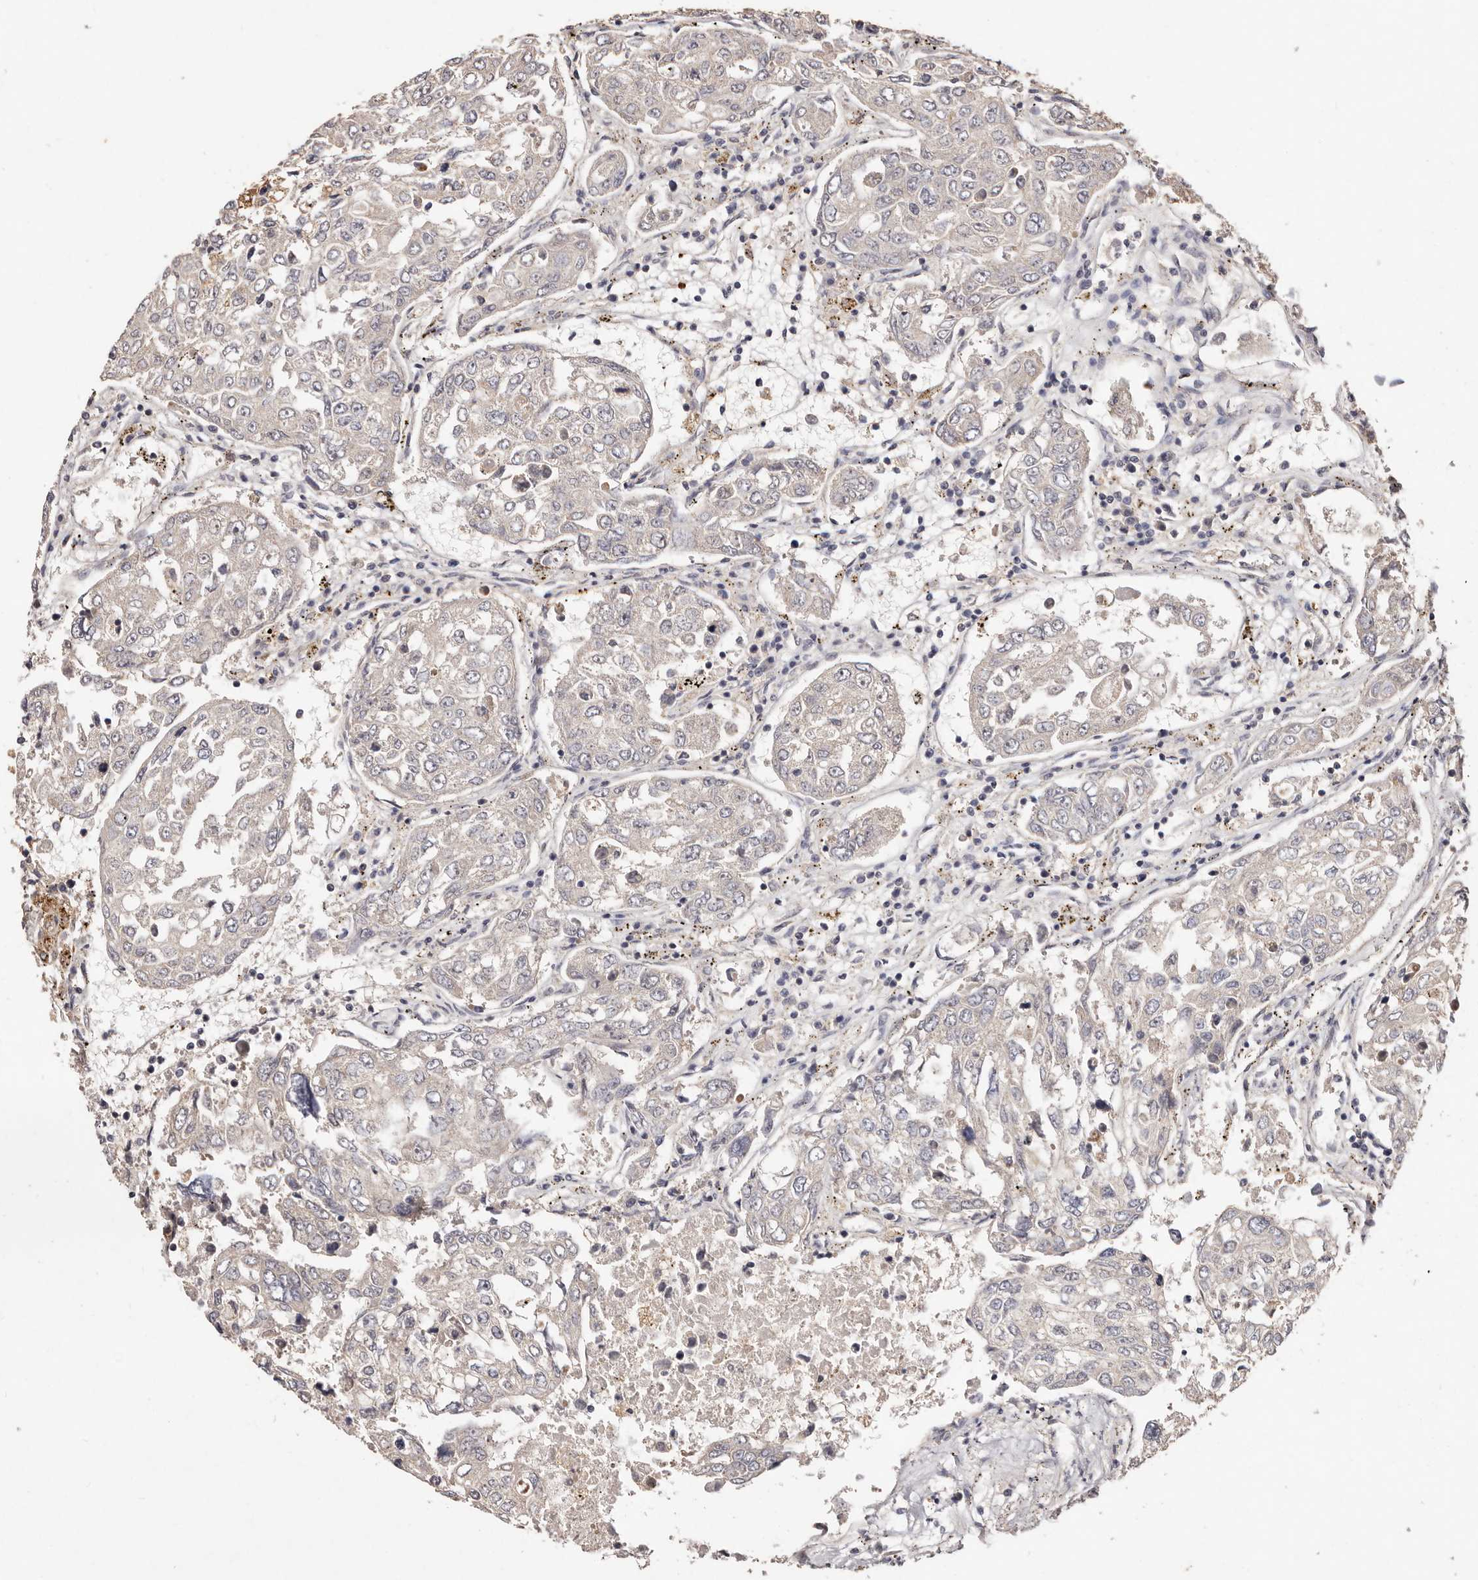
{"staining": {"intensity": "negative", "quantity": "none", "location": "none"}, "tissue": "urothelial cancer", "cell_type": "Tumor cells", "image_type": "cancer", "snomed": [{"axis": "morphology", "description": "Urothelial carcinoma, High grade"}, {"axis": "topography", "description": "Lymph node"}, {"axis": "topography", "description": "Urinary bladder"}], "caption": "Immunohistochemical staining of urothelial cancer displays no significant staining in tumor cells.", "gene": "THBS3", "patient": {"sex": "male", "age": 51}}